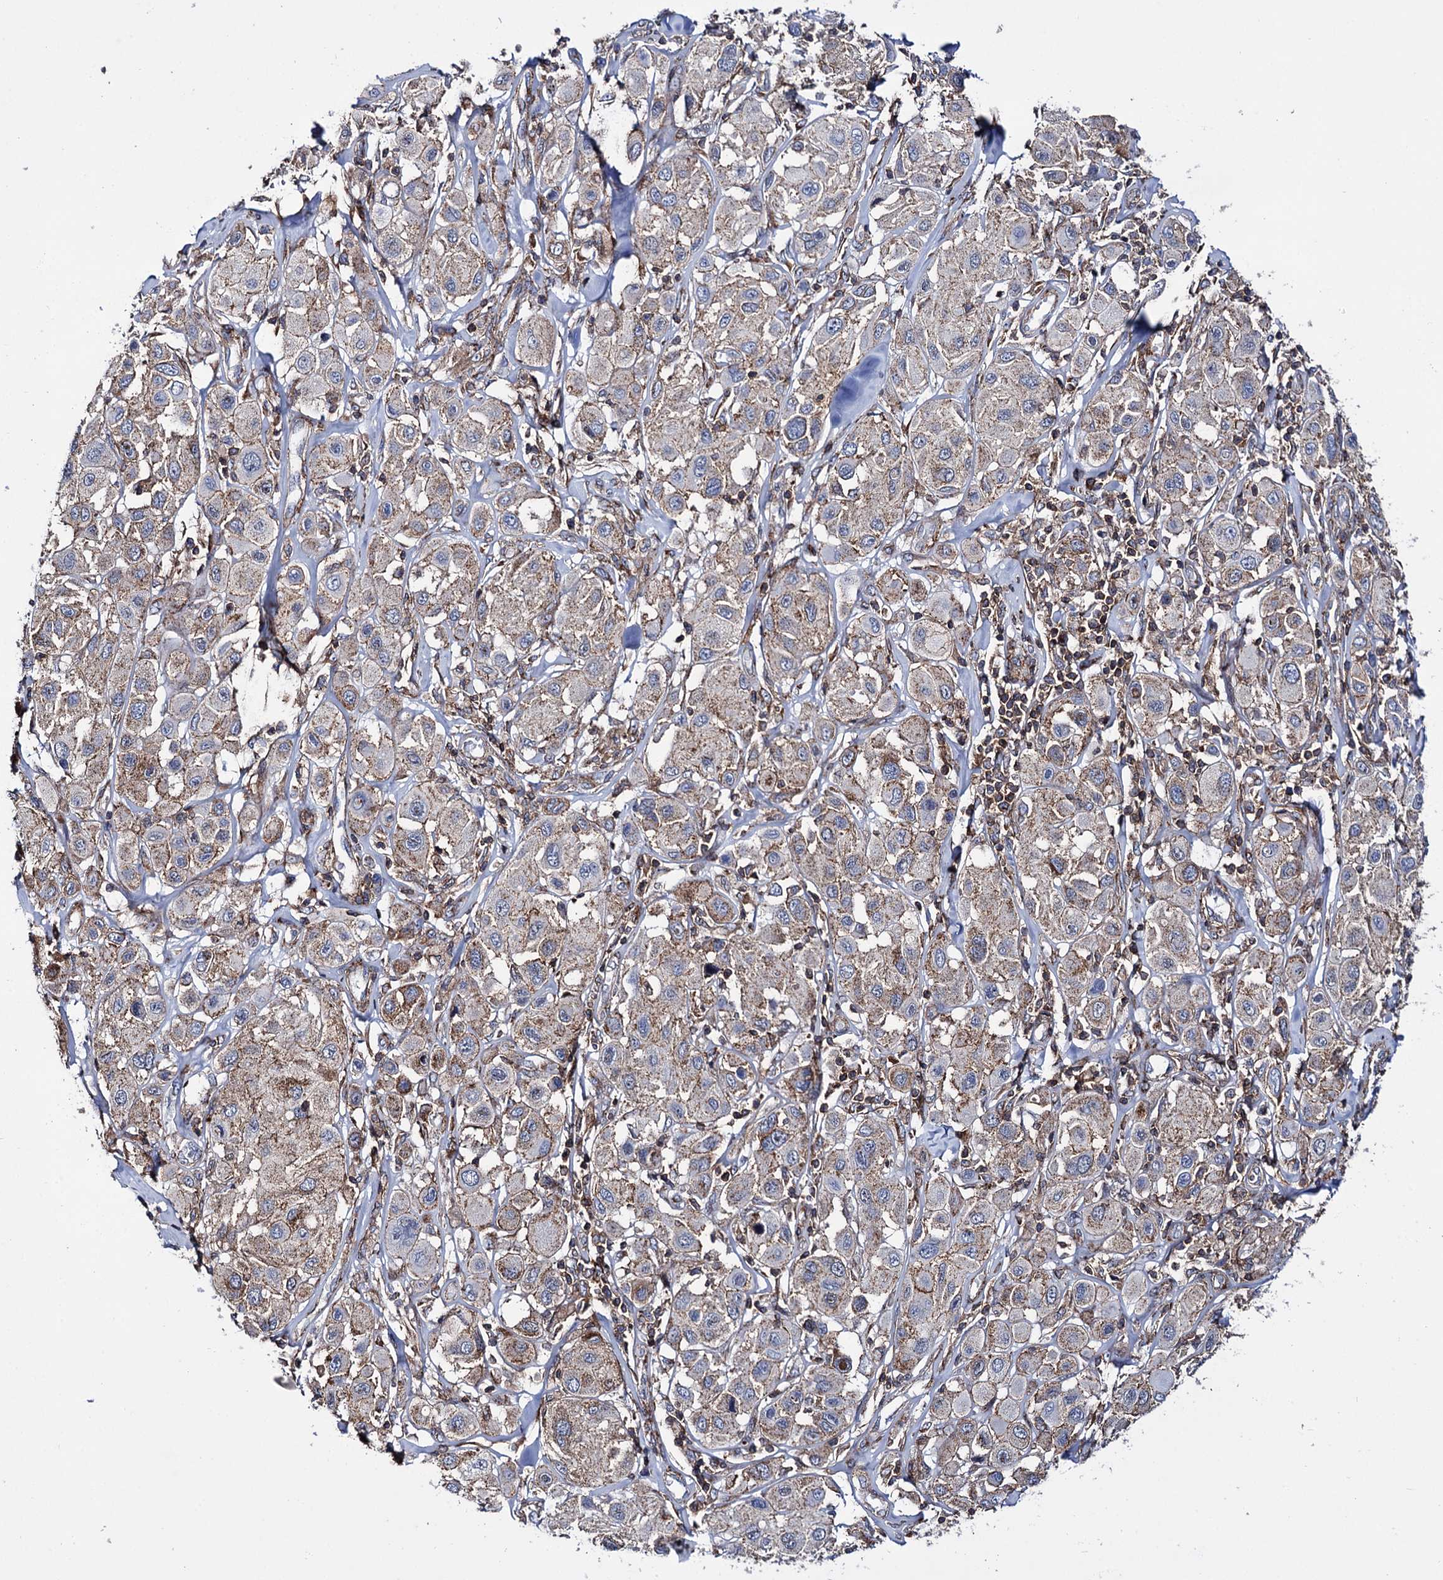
{"staining": {"intensity": "weak", "quantity": ">75%", "location": "cytoplasmic/membranous"}, "tissue": "melanoma", "cell_type": "Tumor cells", "image_type": "cancer", "snomed": [{"axis": "morphology", "description": "Malignant melanoma, Metastatic site"}, {"axis": "topography", "description": "Skin"}], "caption": "A brown stain shows weak cytoplasmic/membranous positivity of a protein in melanoma tumor cells. Using DAB (brown) and hematoxylin (blue) stains, captured at high magnification using brightfield microscopy.", "gene": "DEF6", "patient": {"sex": "male", "age": 41}}